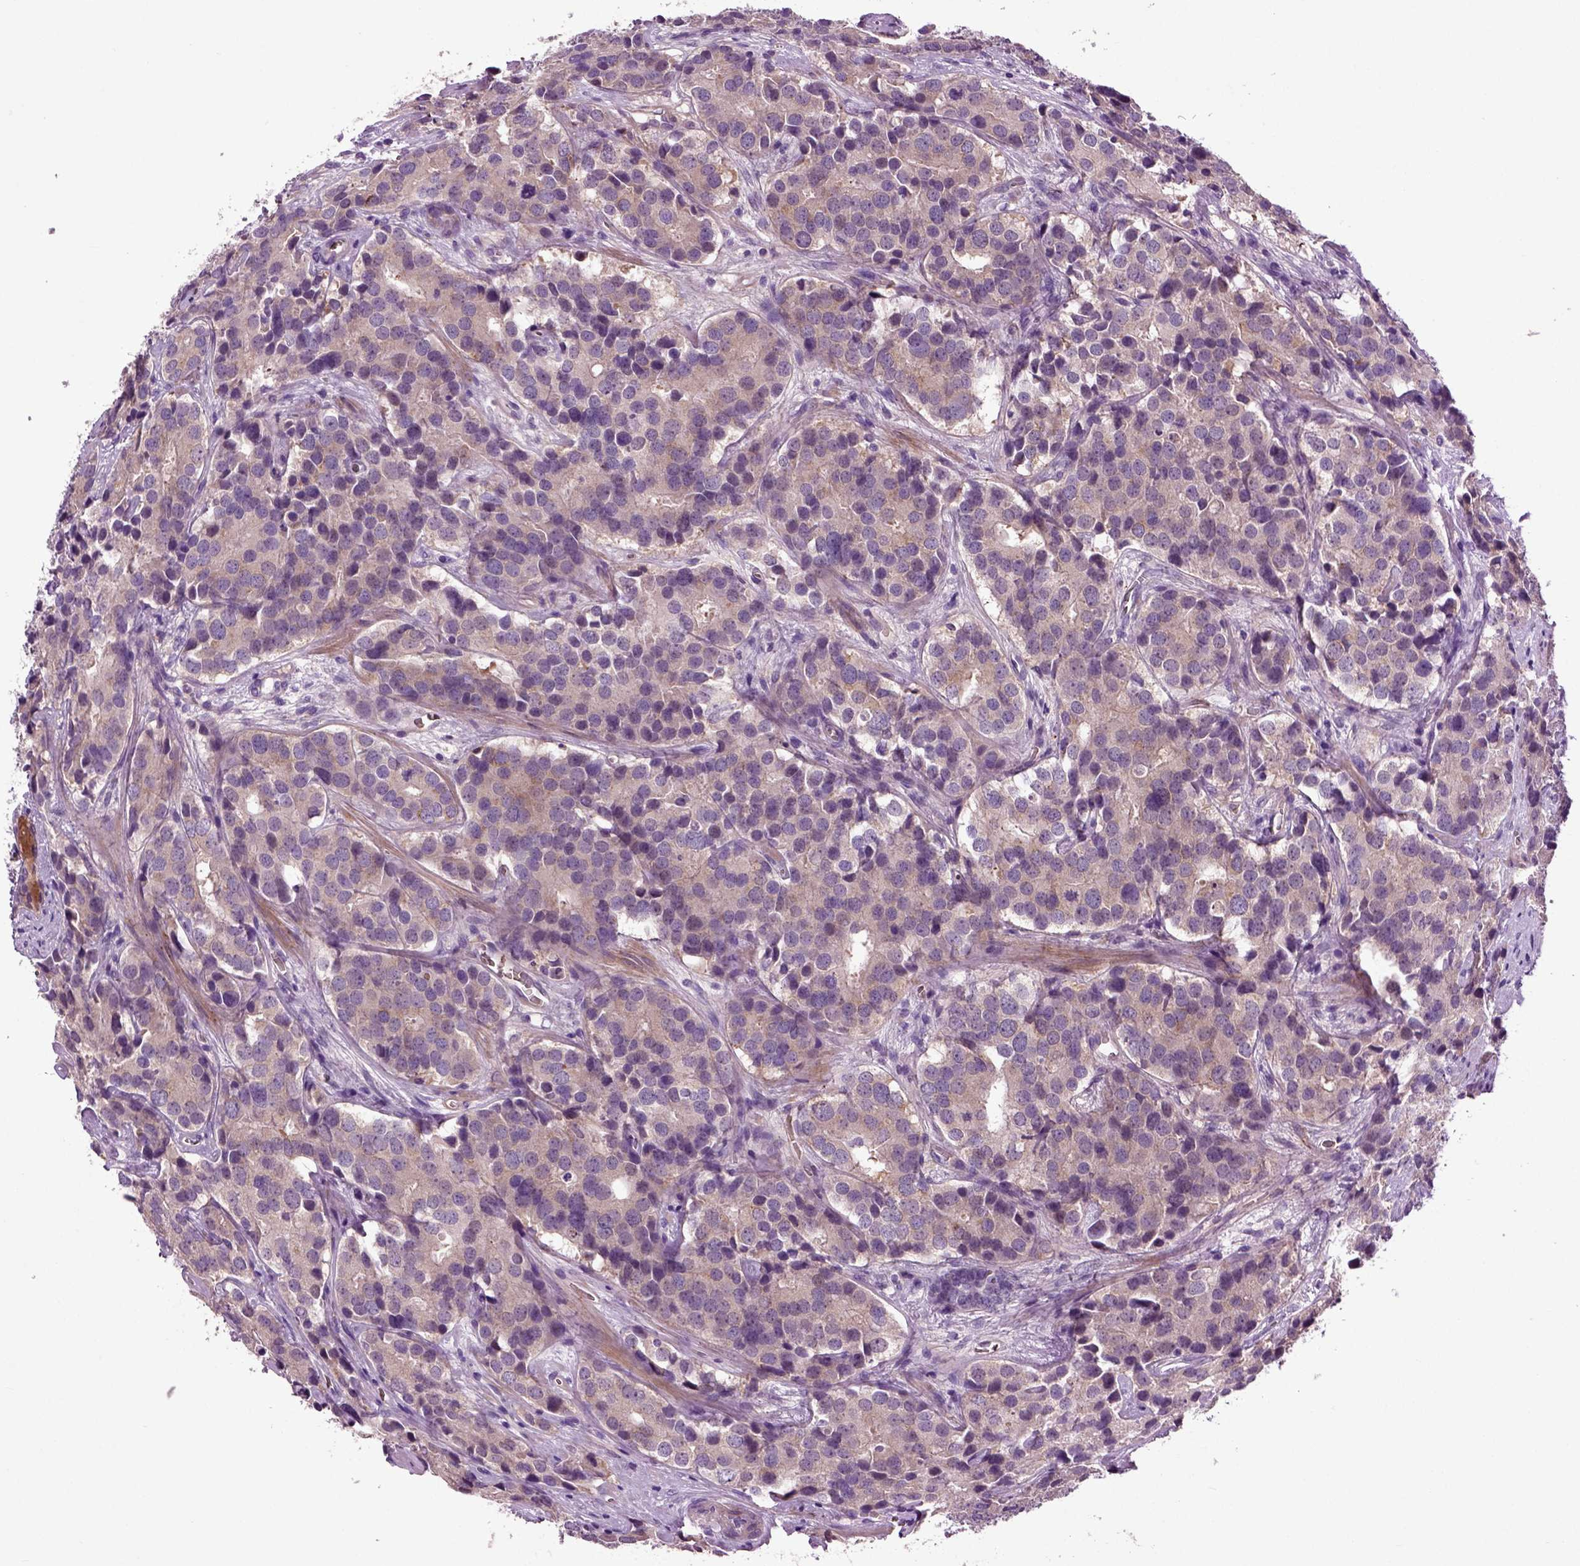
{"staining": {"intensity": "moderate", "quantity": "<25%", "location": "cytoplasmic/membranous"}, "tissue": "prostate cancer", "cell_type": "Tumor cells", "image_type": "cancer", "snomed": [{"axis": "morphology", "description": "Adenocarcinoma, NOS"}, {"axis": "topography", "description": "Prostate and seminal vesicle, NOS"}], "caption": "Protein staining shows moderate cytoplasmic/membranous expression in about <25% of tumor cells in adenocarcinoma (prostate).", "gene": "SPON1", "patient": {"sex": "male", "age": 63}}